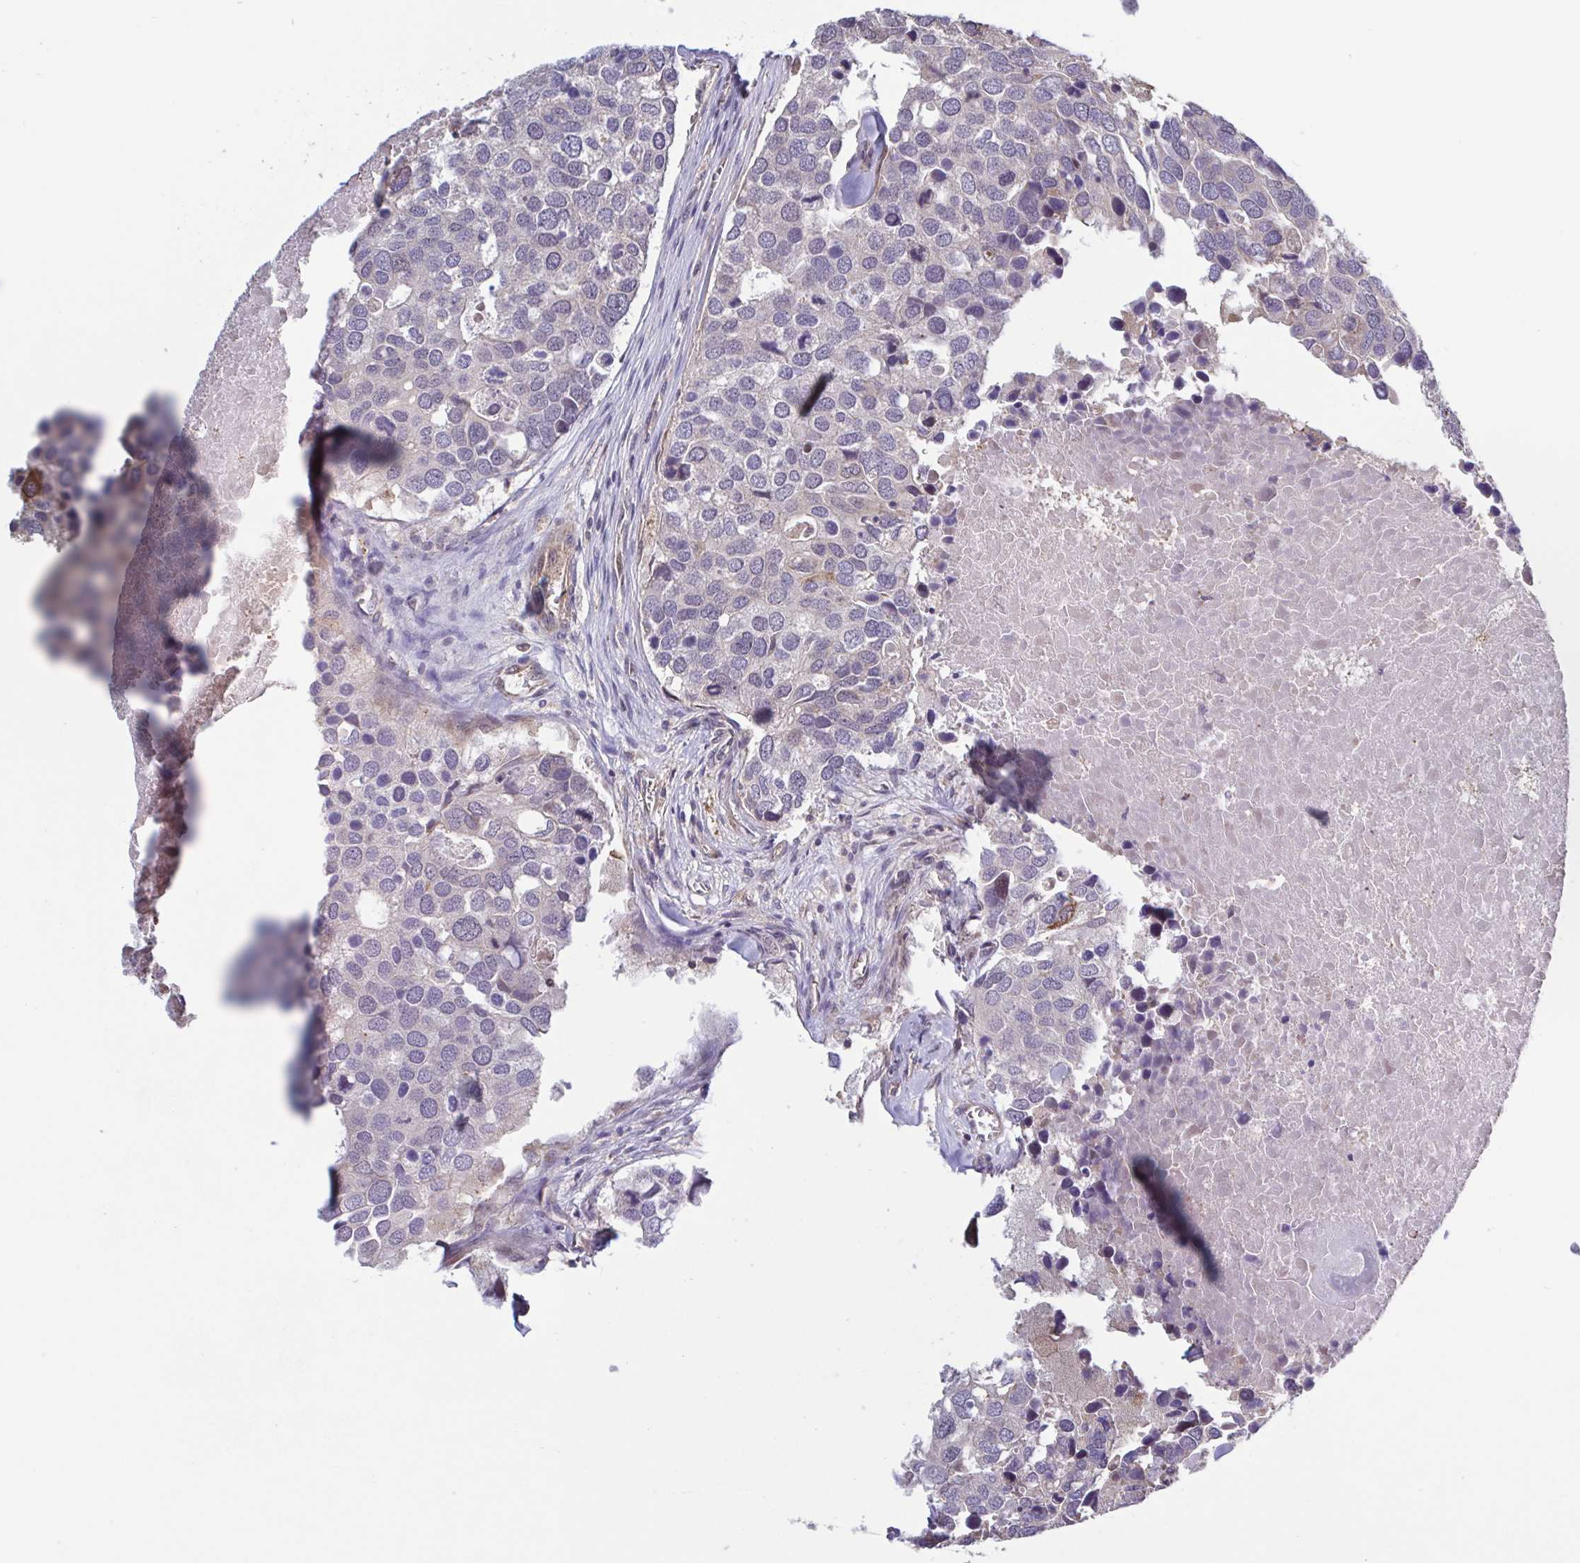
{"staining": {"intensity": "negative", "quantity": "none", "location": "none"}, "tissue": "breast cancer", "cell_type": "Tumor cells", "image_type": "cancer", "snomed": [{"axis": "morphology", "description": "Duct carcinoma"}, {"axis": "topography", "description": "Breast"}], "caption": "Breast infiltrating ductal carcinoma was stained to show a protein in brown. There is no significant expression in tumor cells.", "gene": "ZNF200", "patient": {"sex": "female", "age": 83}}